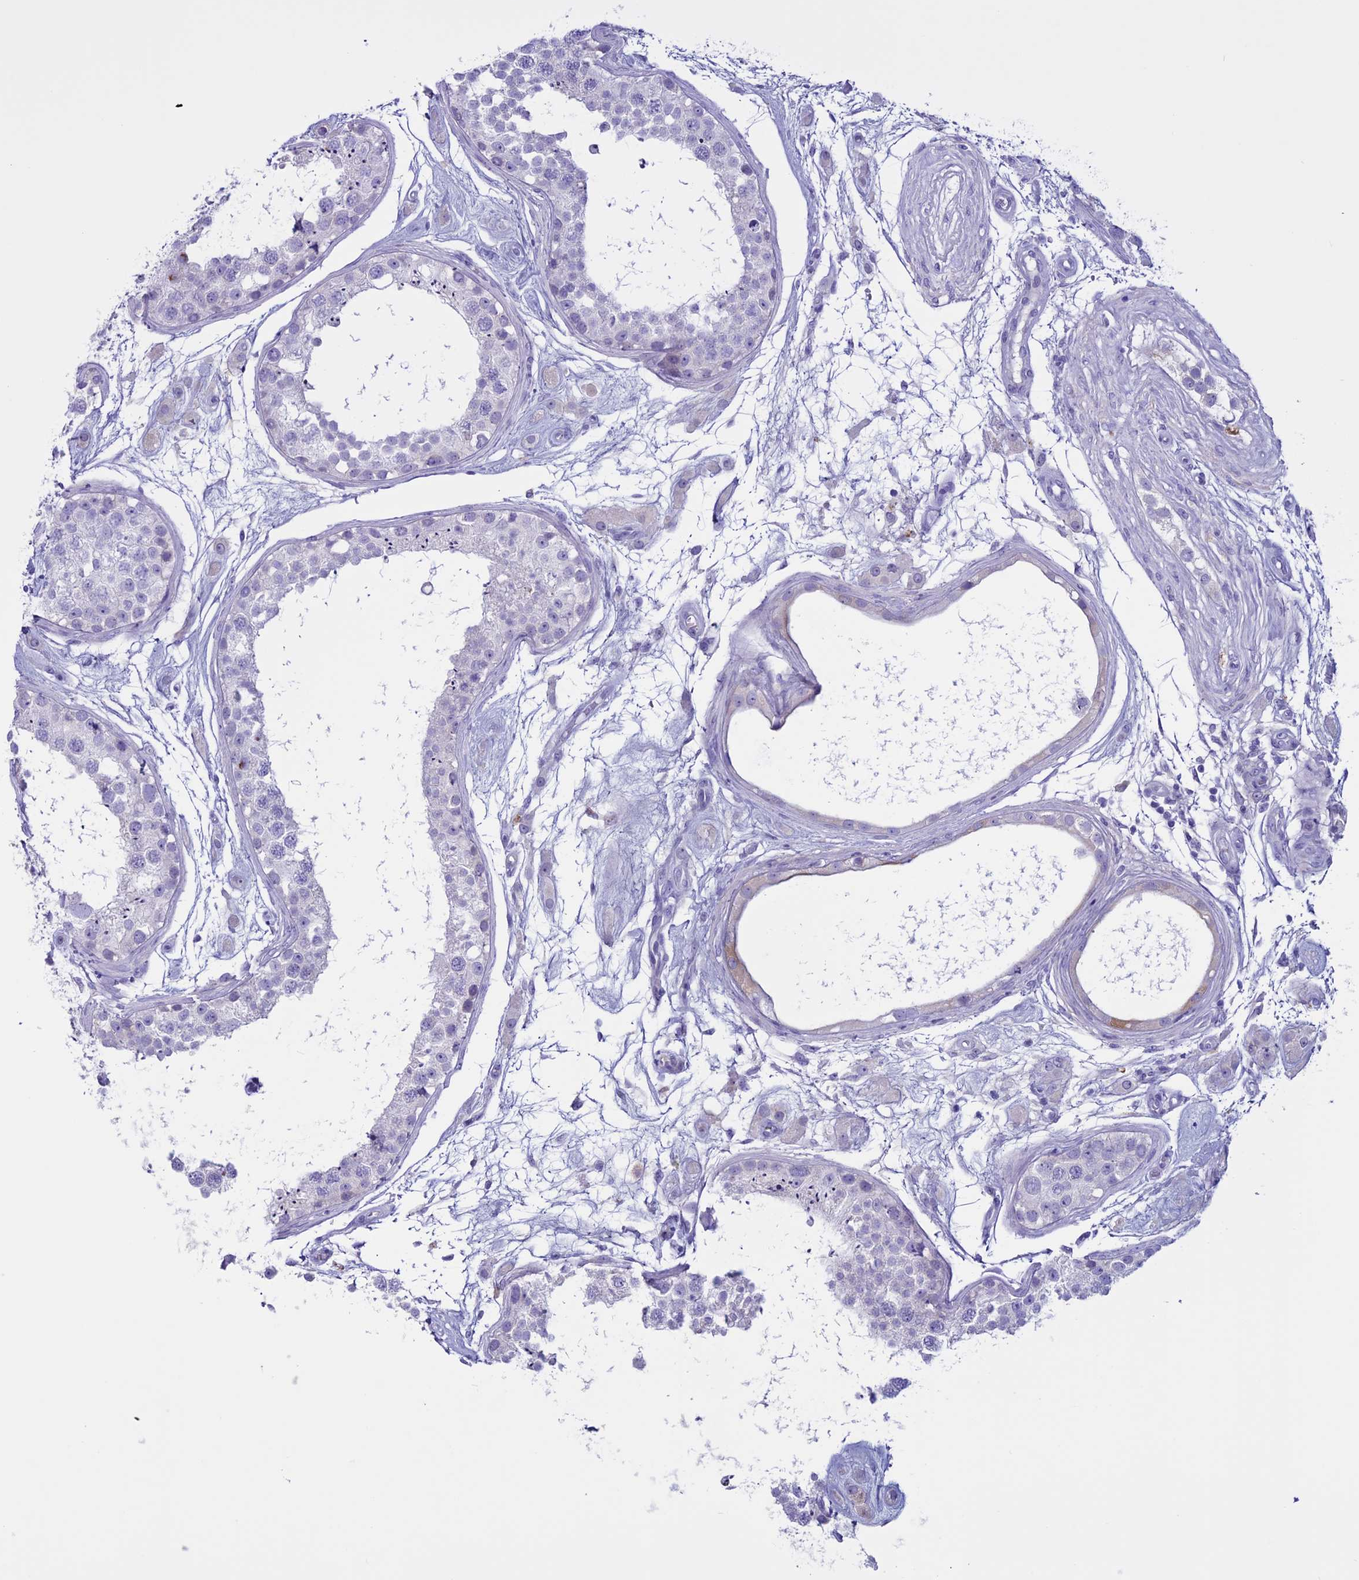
{"staining": {"intensity": "negative", "quantity": "none", "location": "none"}, "tissue": "testis", "cell_type": "Cells in seminiferous ducts", "image_type": "normal", "snomed": [{"axis": "morphology", "description": "Normal tissue, NOS"}, {"axis": "topography", "description": "Testis"}], "caption": "A micrograph of human testis is negative for staining in cells in seminiferous ducts.", "gene": "CLEC2L", "patient": {"sex": "male", "age": 25}}